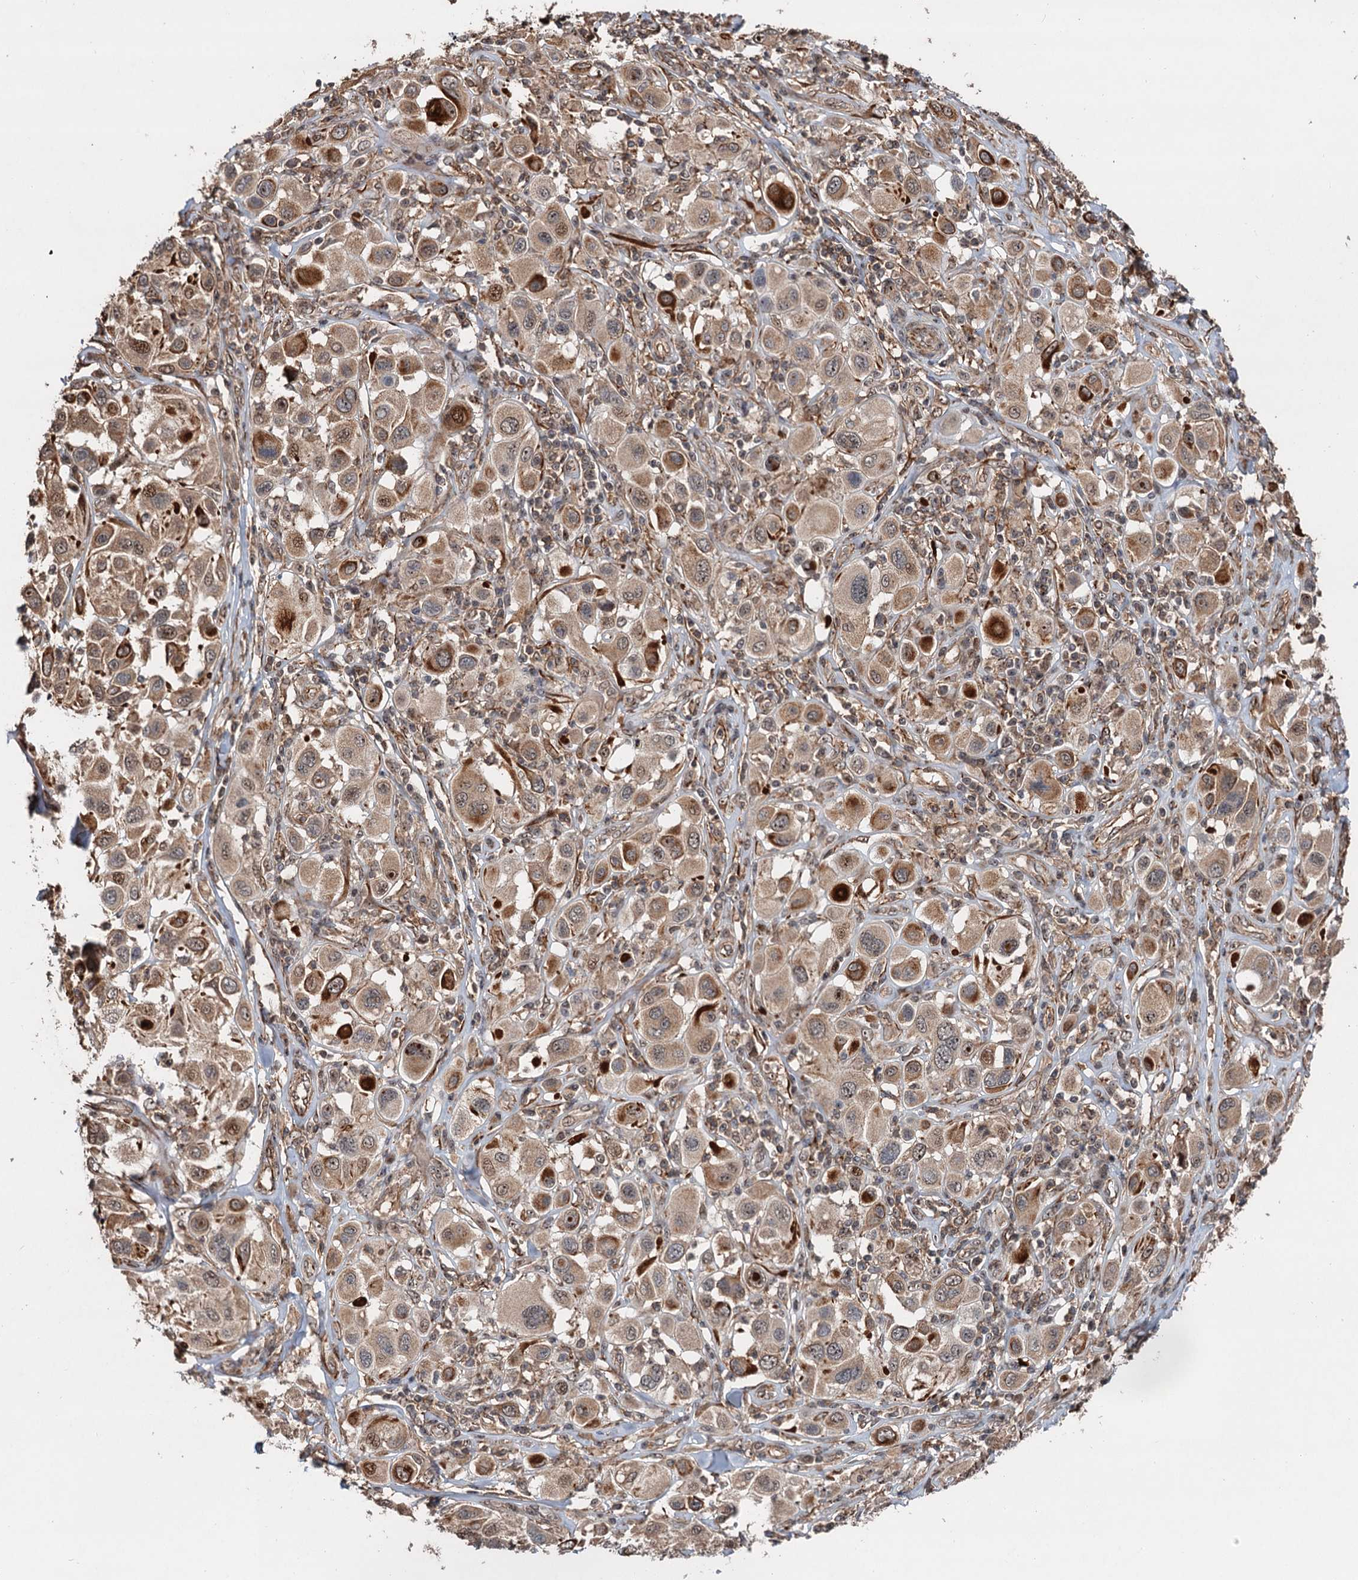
{"staining": {"intensity": "moderate", "quantity": ">75%", "location": "cytoplasmic/membranous,nuclear"}, "tissue": "melanoma", "cell_type": "Tumor cells", "image_type": "cancer", "snomed": [{"axis": "morphology", "description": "Malignant melanoma, Metastatic site"}, {"axis": "topography", "description": "Skin"}], "caption": "An immunohistochemistry (IHC) photomicrograph of neoplastic tissue is shown. Protein staining in brown labels moderate cytoplasmic/membranous and nuclear positivity in melanoma within tumor cells.", "gene": "TMA16", "patient": {"sex": "male", "age": 41}}